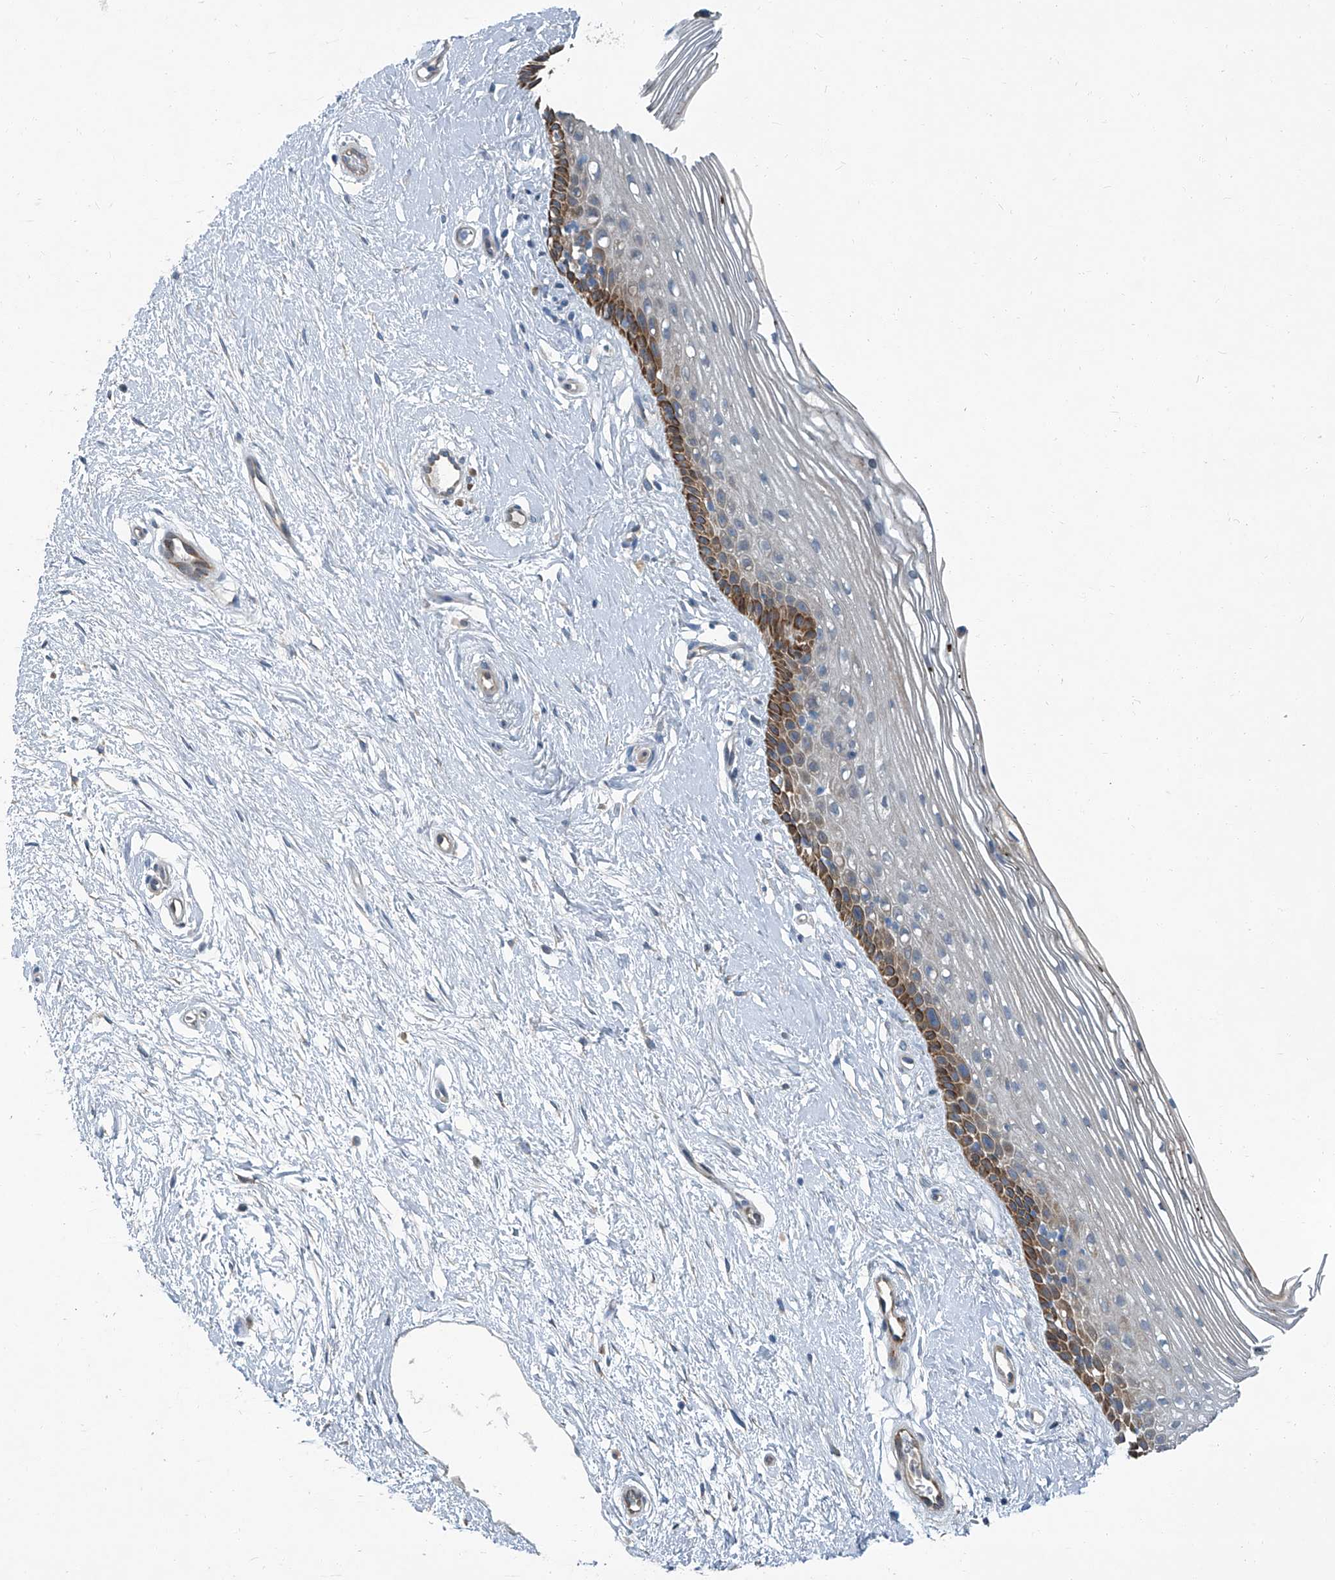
{"staining": {"intensity": "strong", "quantity": "25%-75%", "location": "cytoplasmic/membranous"}, "tissue": "vagina", "cell_type": "Squamous epithelial cells", "image_type": "normal", "snomed": [{"axis": "morphology", "description": "Normal tissue, NOS"}, {"axis": "topography", "description": "Vagina"}], "caption": "The micrograph exhibits a brown stain indicating the presence of a protein in the cytoplasmic/membranous of squamous epithelial cells in vagina. (Brightfield microscopy of DAB IHC at high magnification).", "gene": "SLC26A11", "patient": {"sex": "female", "age": 46}}